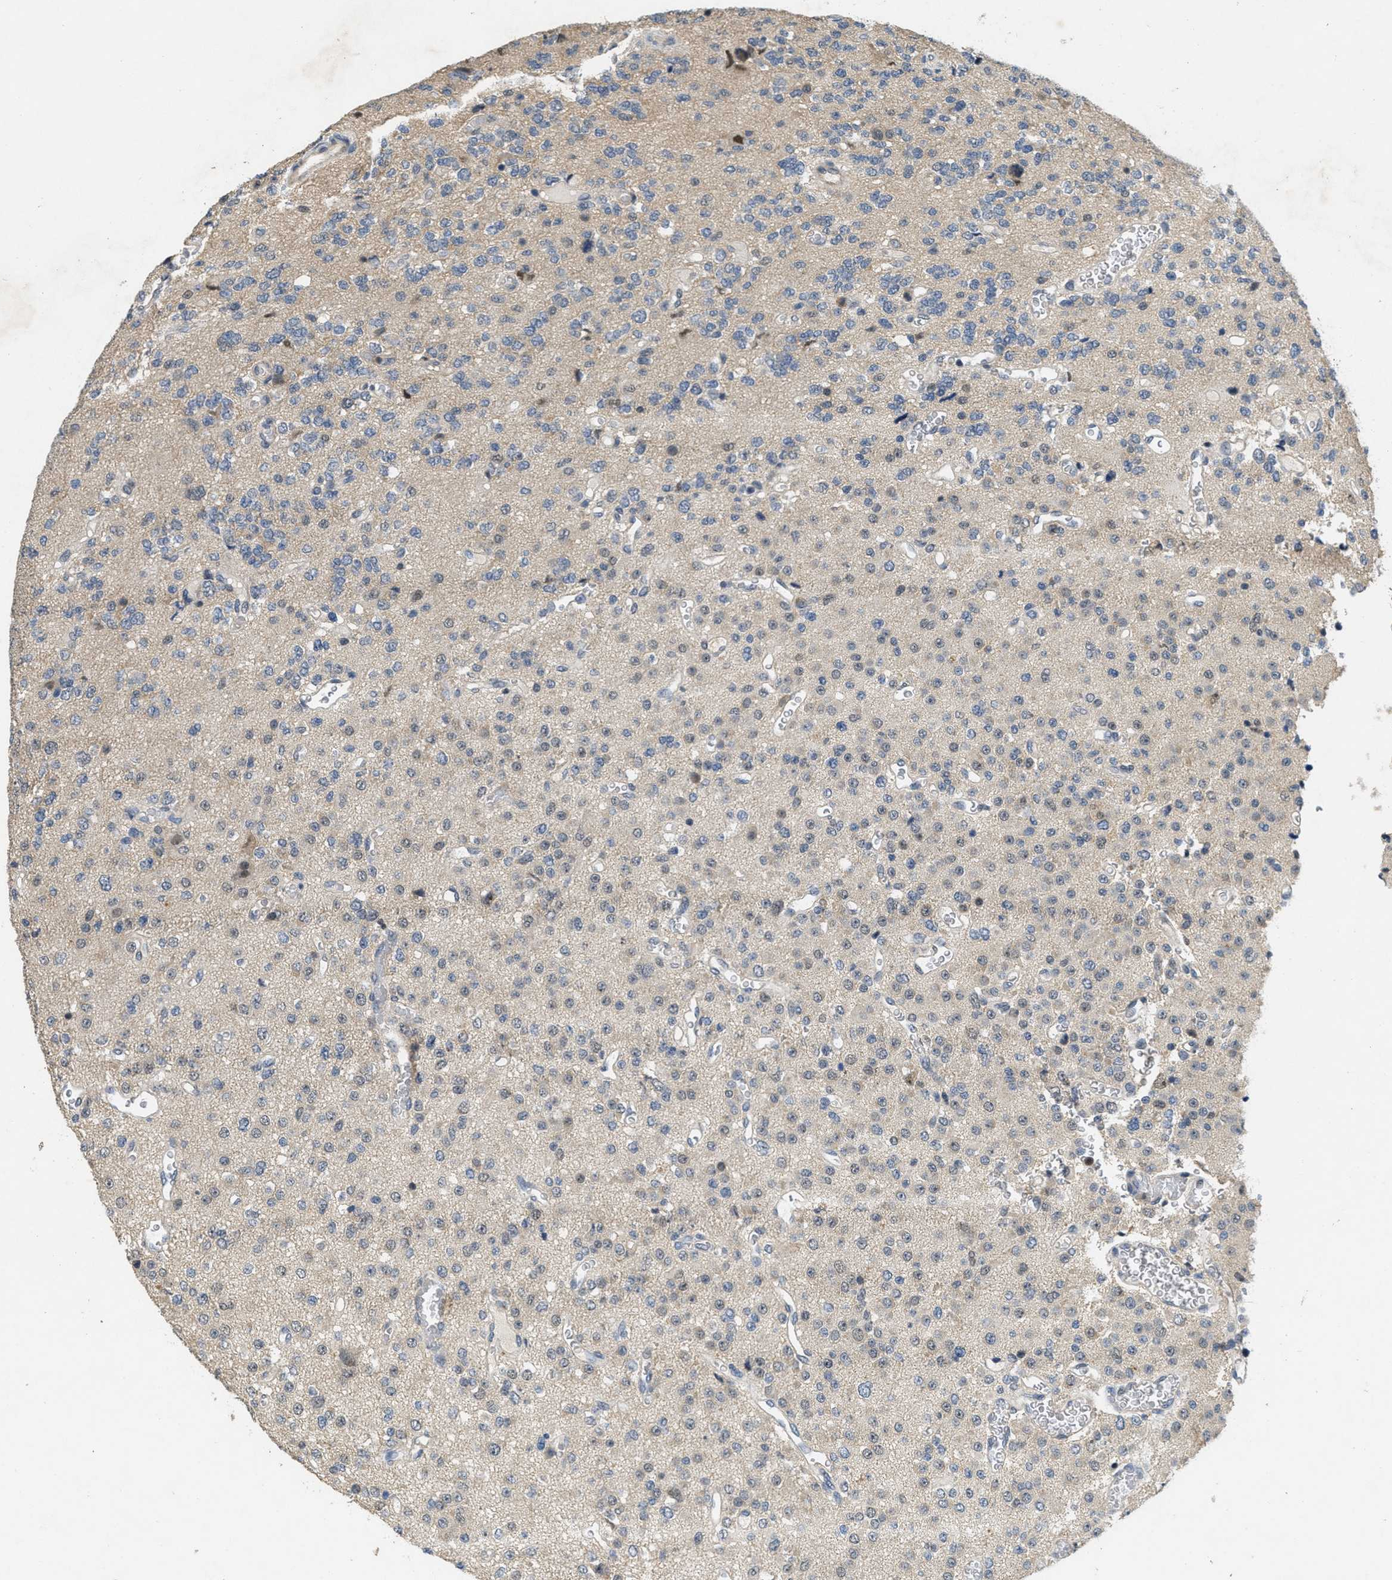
{"staining": {"intensity": "negative", "quantity": "none", "location": "none"}, "tissue": "glioma", "cell_type": "Tumor cells", "image_type": "cancer", "snomed": [{"axis": "morphology", "description": "Glioma, malignant, Low grade"}, {"axis": "topography", "description": "Brain"}], "caption": "Tumor cells are negative for protein expression in human glioma.", "gene": "PAPOLG", "patient": {"sex": "male", "age": 38}}